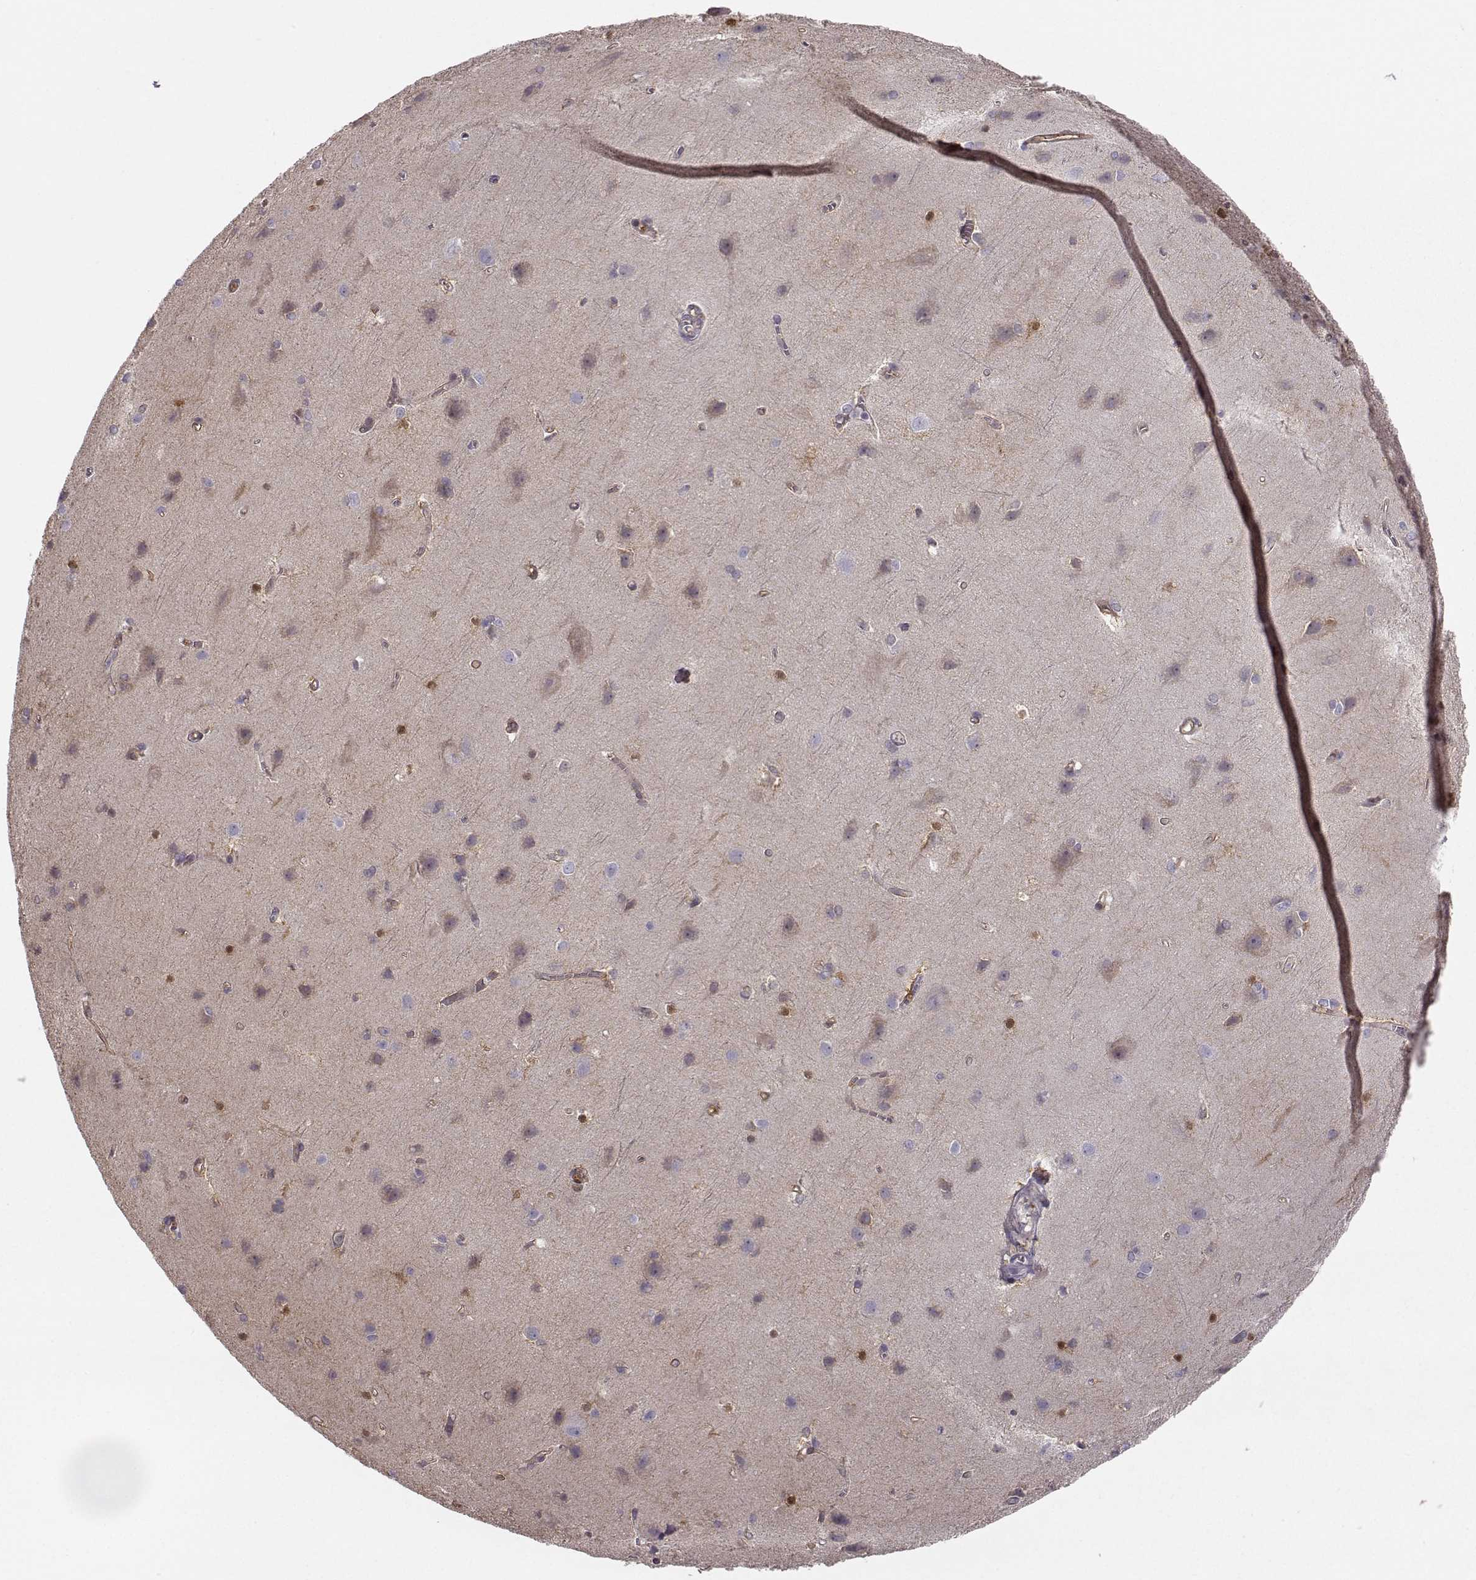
{"staining": {"intensity": "moderate", "quantity": "<25%", "location": "cytoplasmic/membranous"}, "tissue": "cerebral cortex", "cell_type": "Endothelial cells", "image_type": "normal", "snomed": [{"axis": "morphology", "description": "Normal tissue, NOS"}, {"axis": "topography", "description": "Cerebral cortex"}], "caption": "Moderate cytoplasmic/membranous expression is appreciated in about <25% of endothelial cells in benign cerebral cortex.", "gene": "NQO1", "patient": {"sex": "male", "age": 37}}